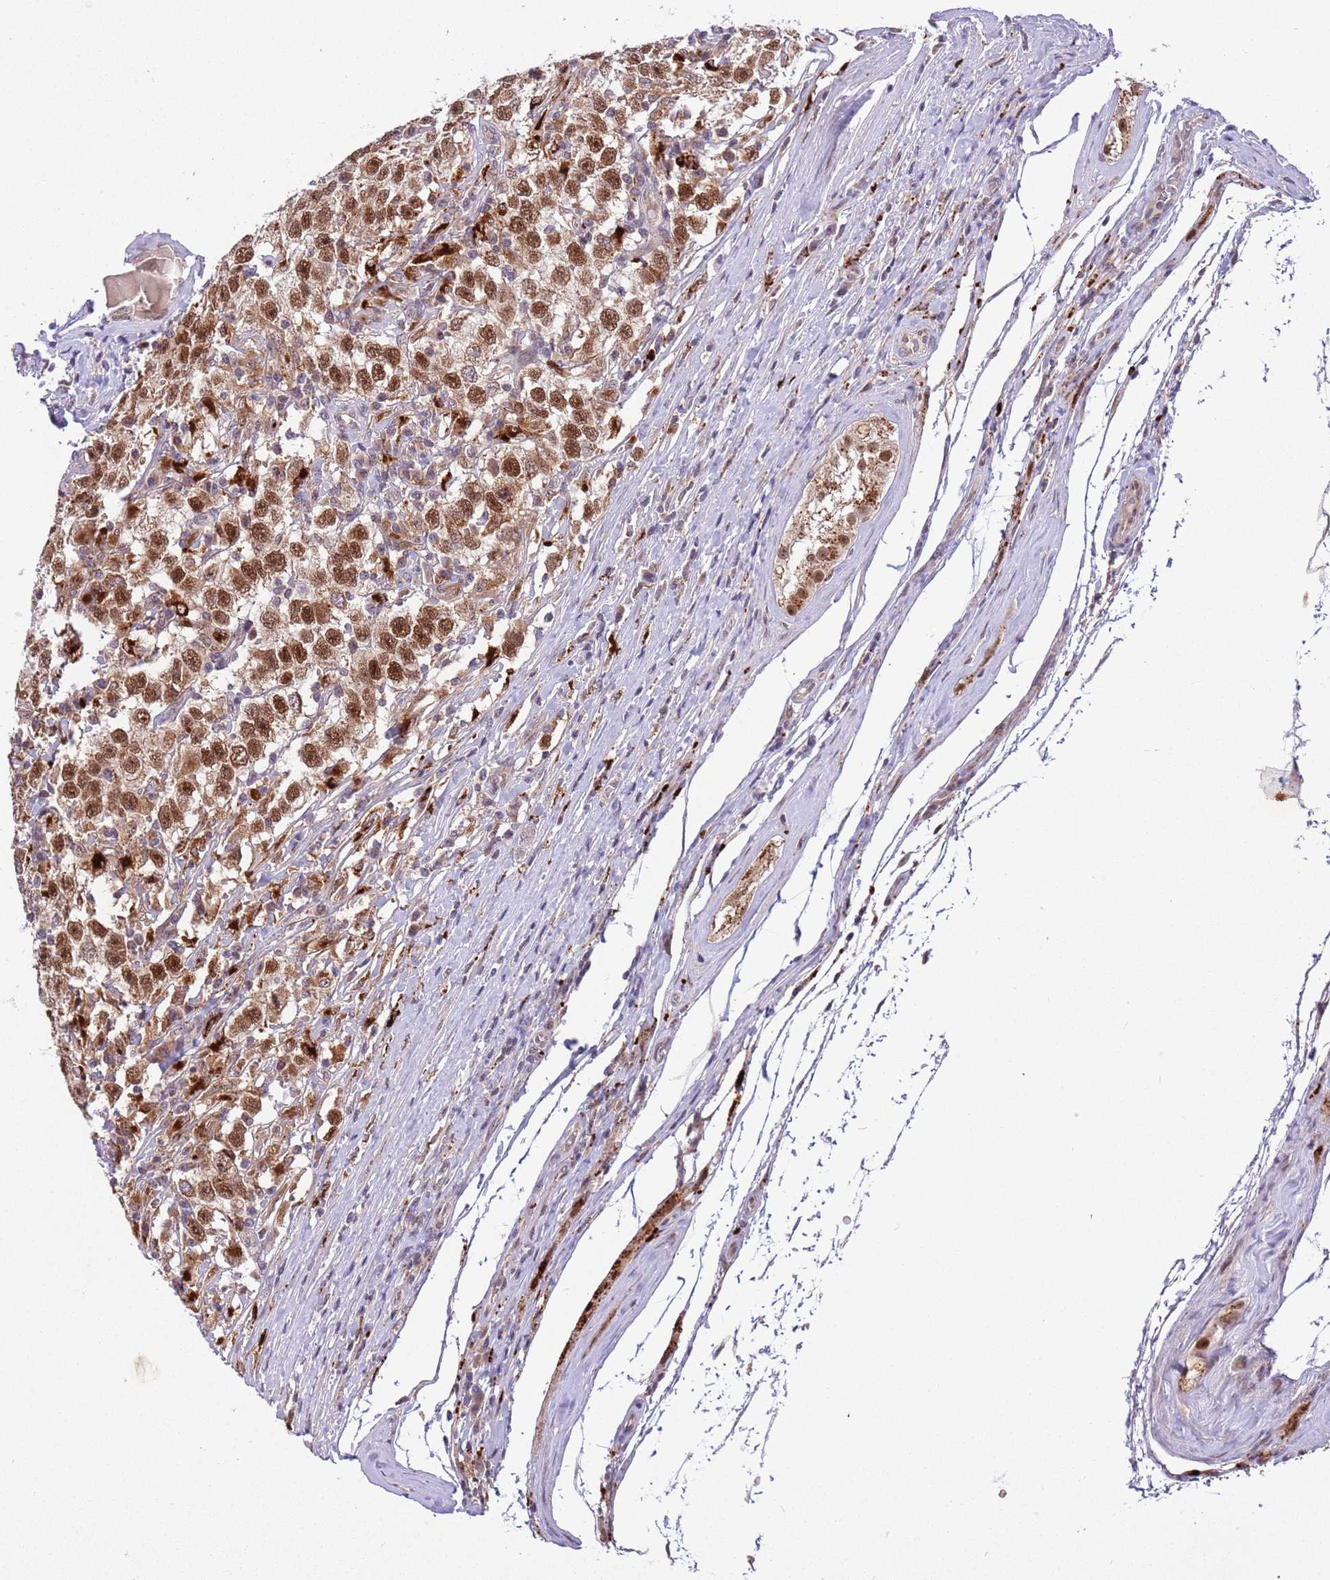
{"staining": {"intensity": "strong", "quantity": "25%-75%", "location": "nuclear"}, "tissue": "testis cancer", "cell_type": "Tumor cells", "image_type": "cancer", "snomed": [{"axis": "morphology", "description": "Seminoma, NOS"}, {"axis": "topography", "description": "Testis"}], "caption": "An IHC image of tumor tissue is shown. Protein staining in brown labels strong nuclear positivity in testis cancer (seminoma) within tumor cells. (Brightfield microscopy of DAB IHC at high magnification).", "gene": "TRIM27", "patient": {"sex": "male", "age": 41}}